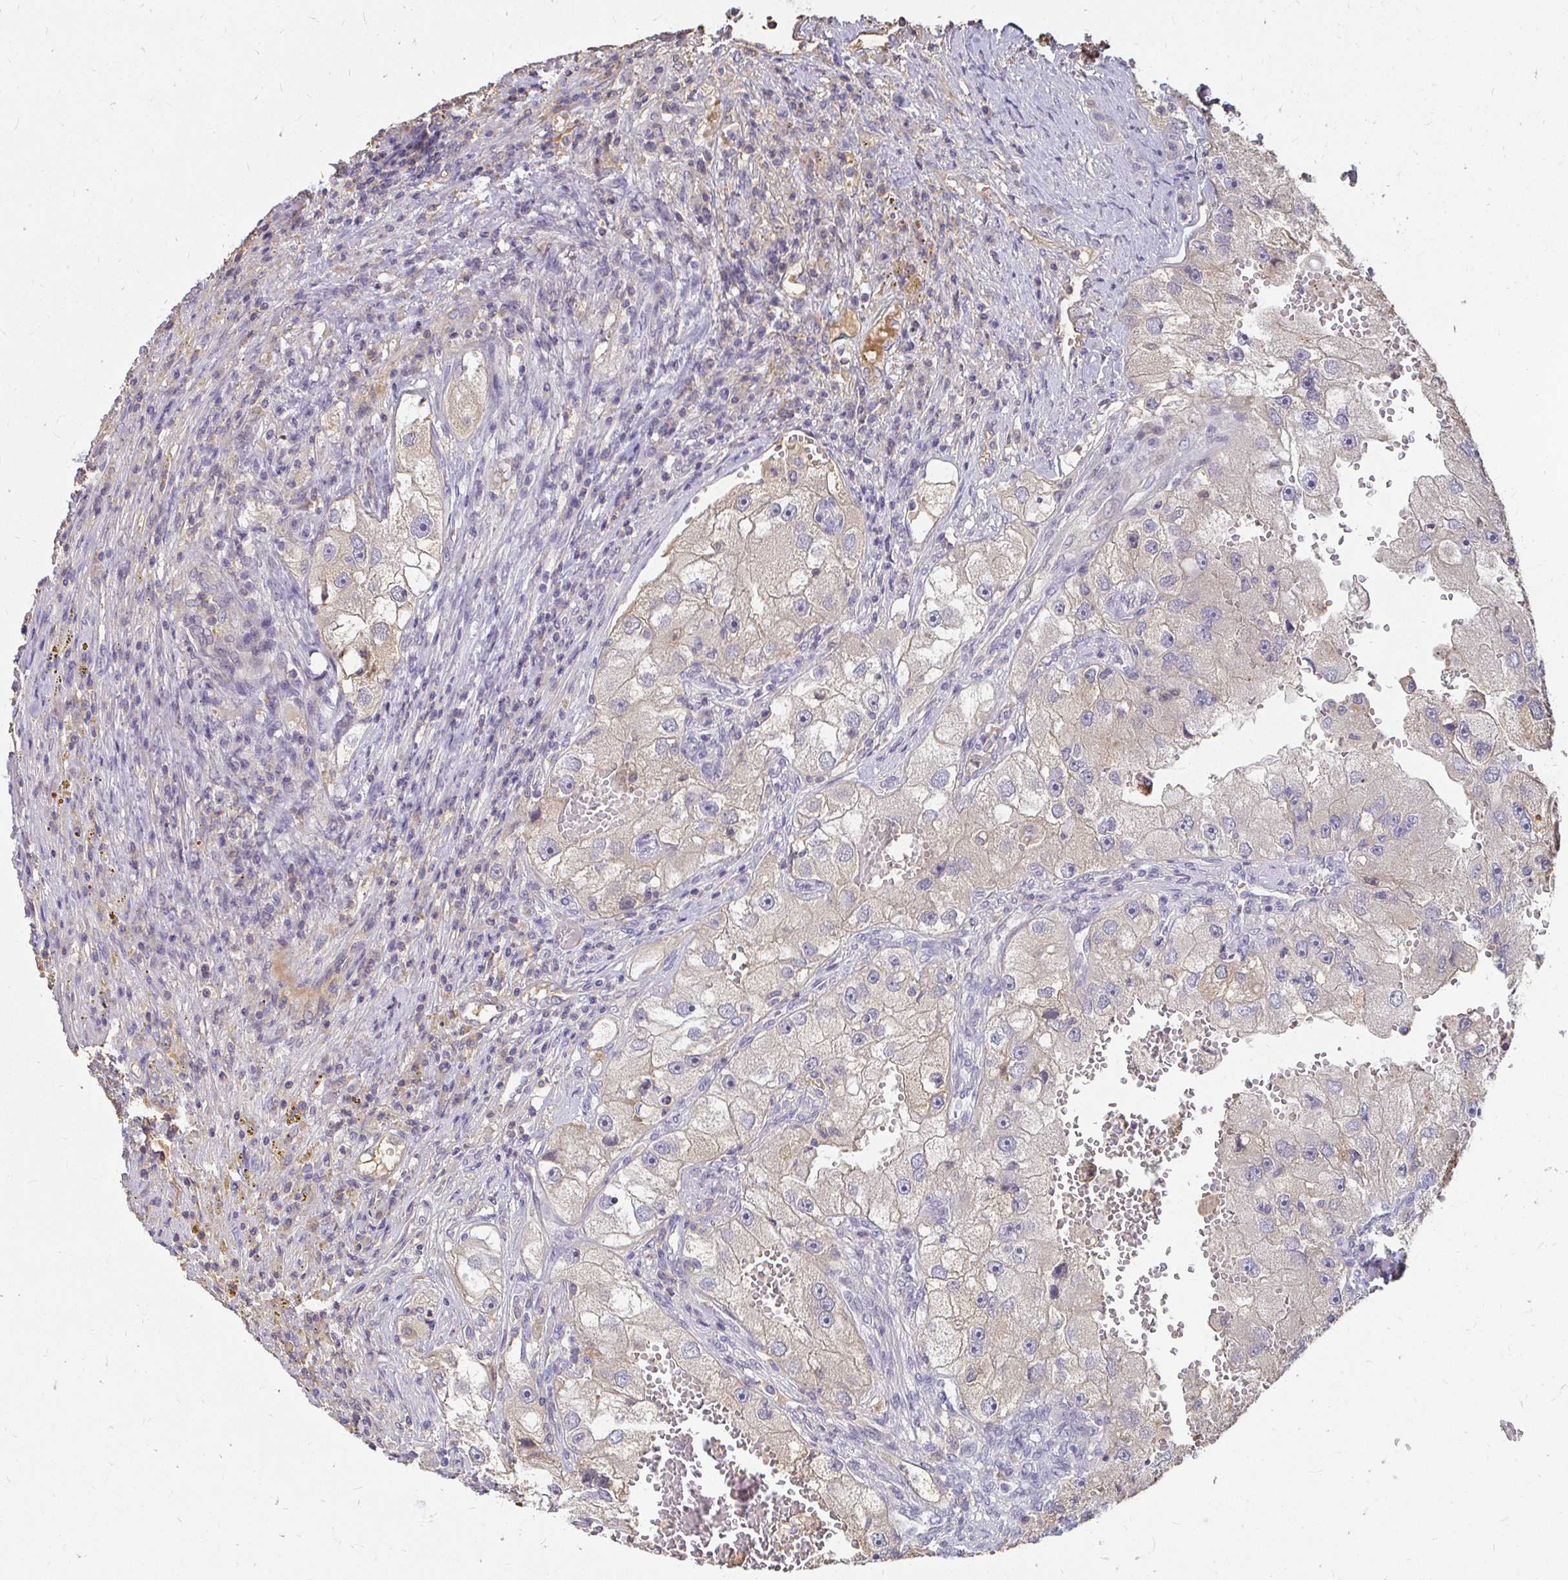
{"staining": {"intensity": "negative", "quantity": "none", "location": "none"}, "tissue": "renal cancer", "cell_type": "Tumor cells", "image_type": "cancer", "snomed": [{"axis": "morphology", "description": "Adenocarcinoma, NOS"}, {"axis": "topography", "description": "Kidney"}], "caption": "Immunohistochemistry photomicrograph of neoplastic tissue: human renal adenocarcinoma stained with DAB (3,3'-diaminobenzidine) displays no significant protein staining in tumor cells. (DAB IHC with hematoxylin counter stain).", "gene": "LOXL4", "patient": {"sex": "male", "age": 63}}